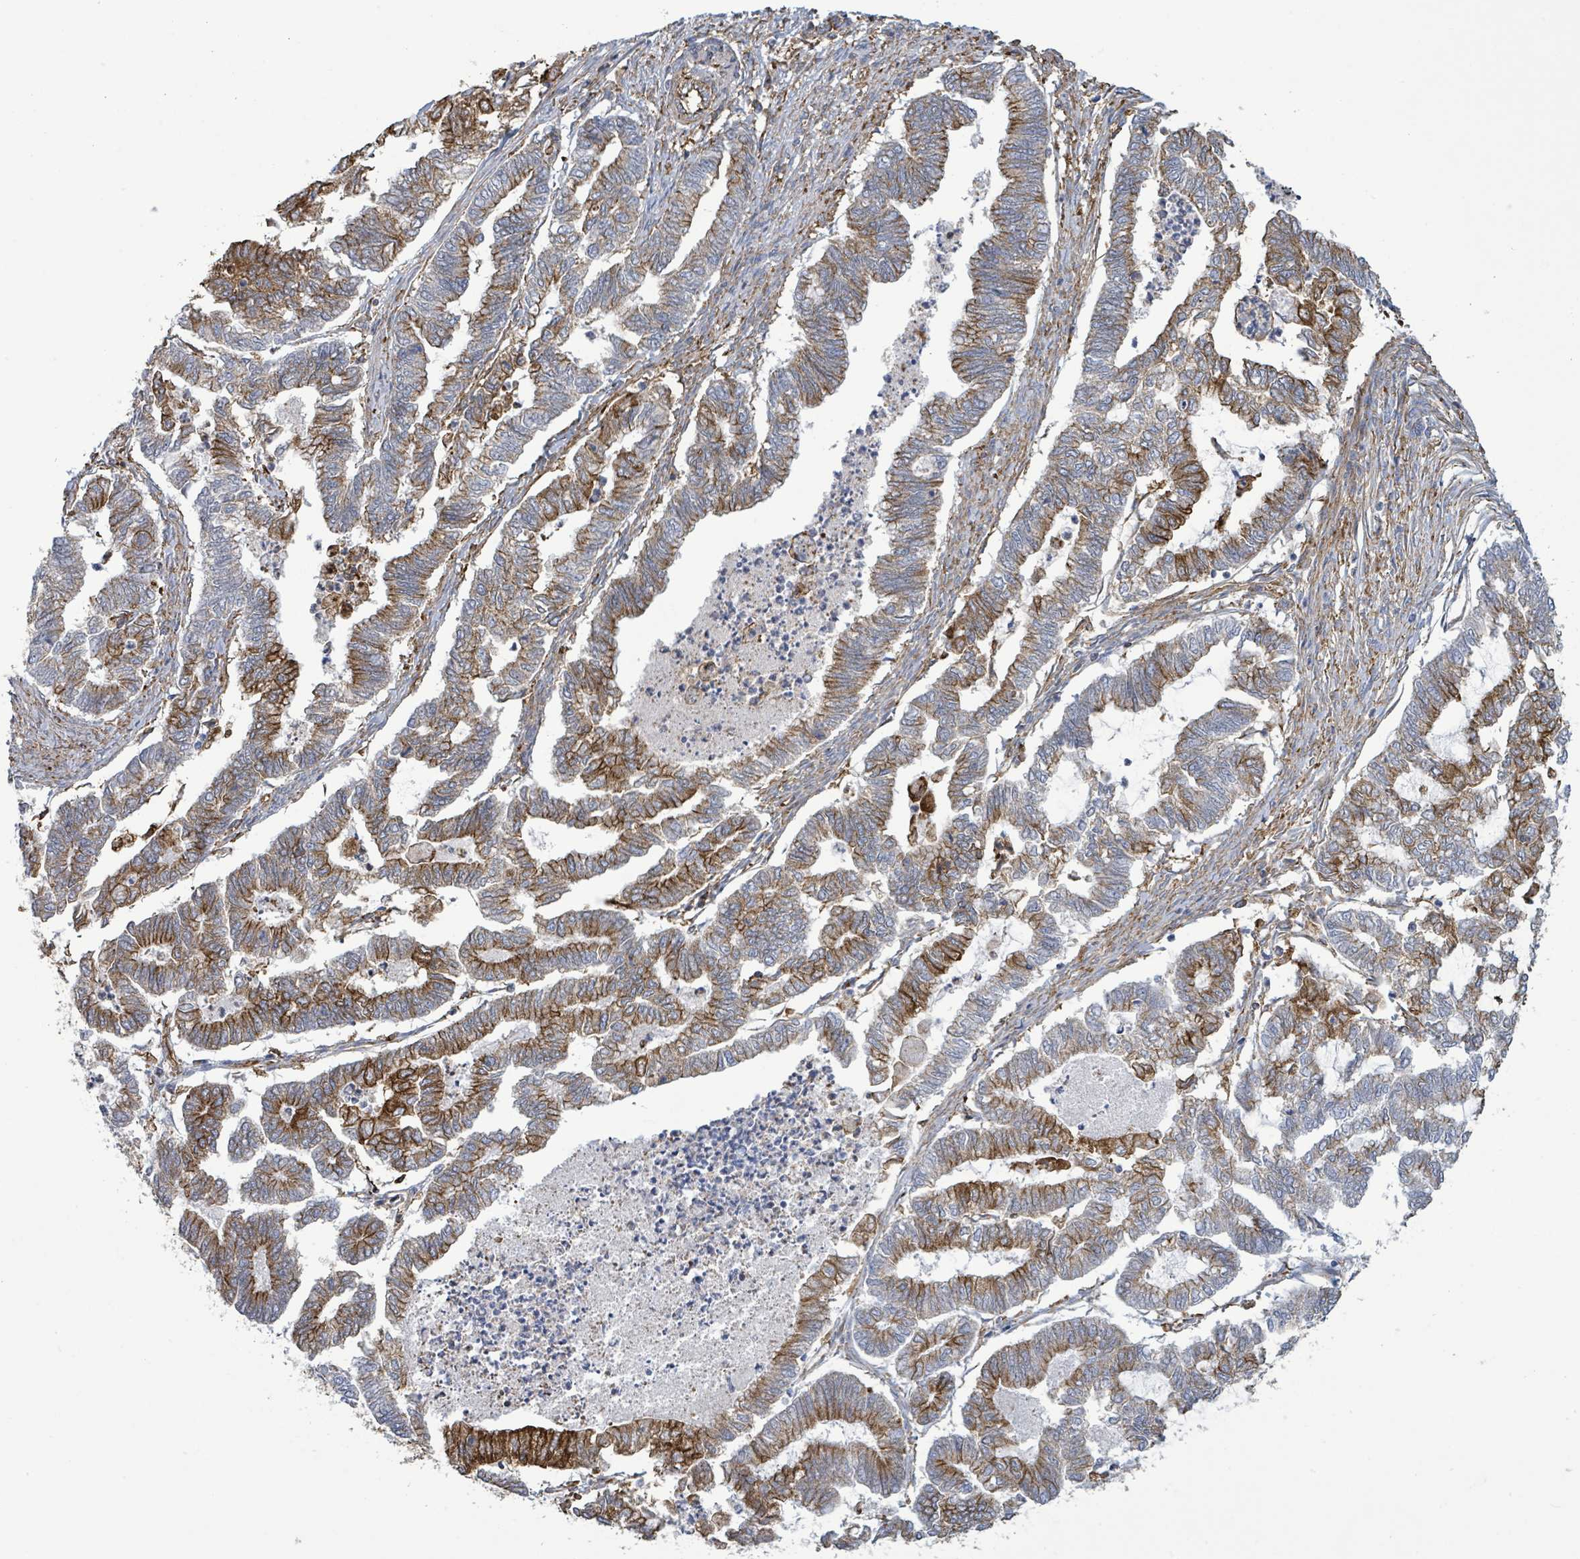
{"staining": {"intensity": "moderate", "quantity": "25%-75%", "location": "cytoplasmic/membranous"}, "tissue": "endometrial cancer", "cell_type": "Tumor cells", "image_type": "cancer", "snomed": [{"axis": "morphology", "description": "Adenocarcinoma, NOS"}, {"axis": "topography", "description": "Endometrium"}], "caption": "IHC of endometrial cancer demonstrates medium levels of moderate cytoplasmic/membranous positivity in approximately 25%-75% of tumor cells.", "gene": "EGFL7", "patient": {"sex": "female", "age": 79}}